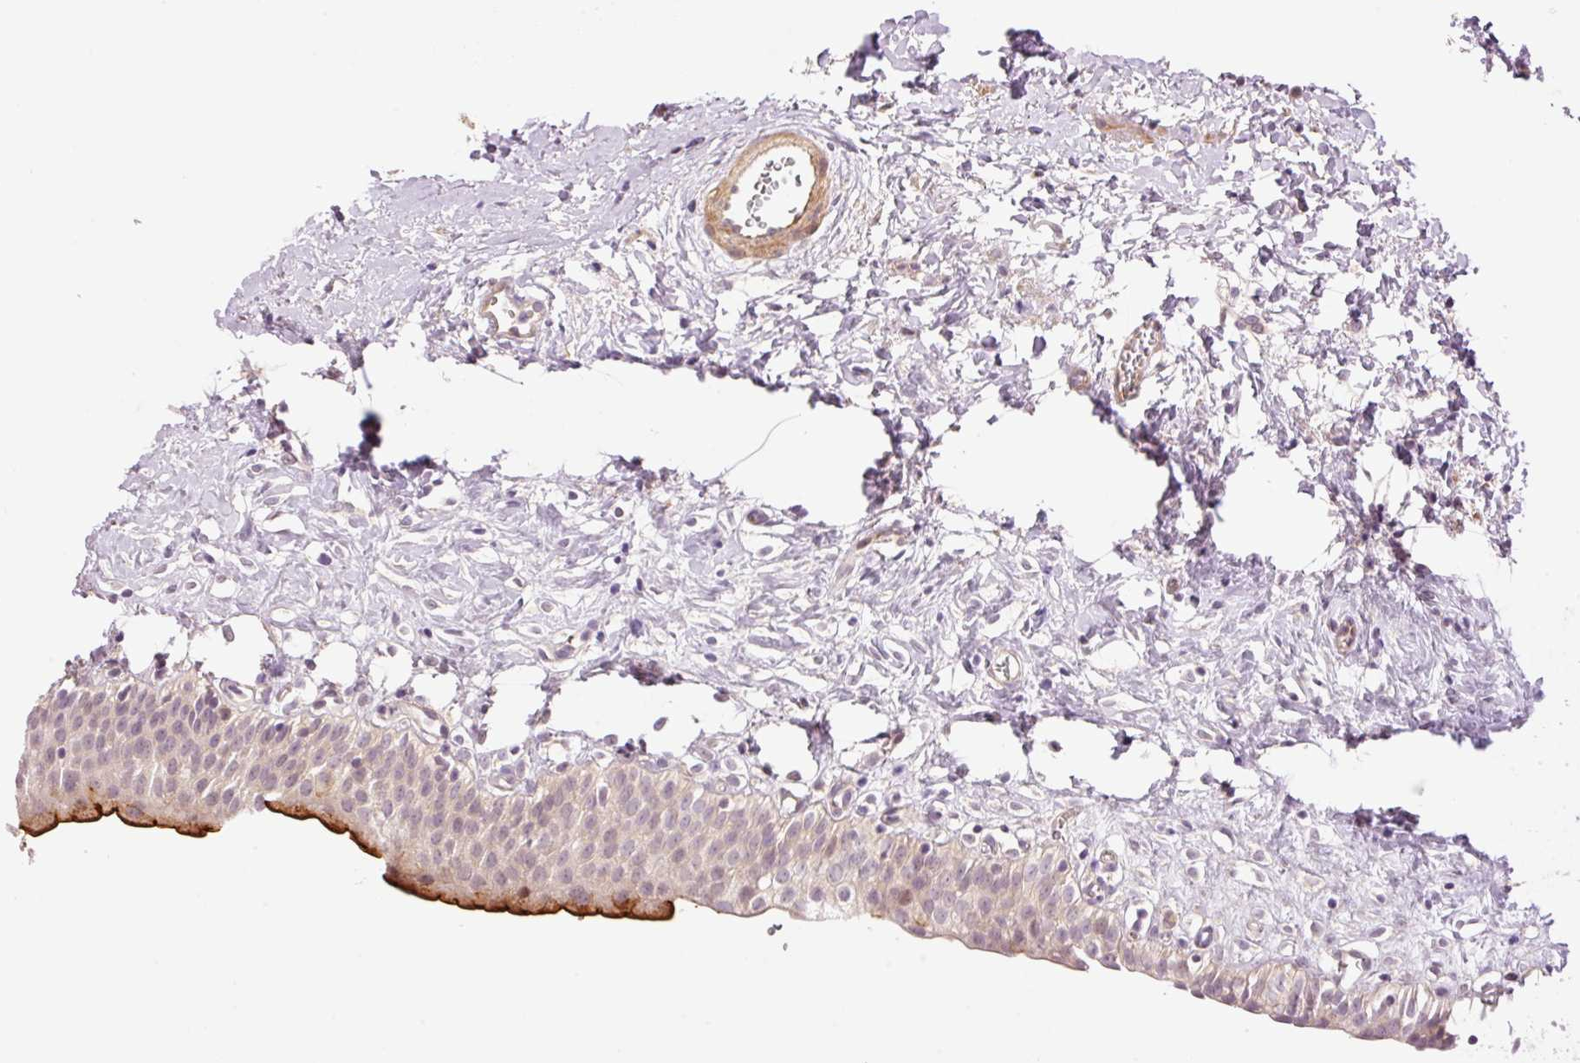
{"staining": {"intensity": "strong", "quantity": "<25%", "location": "cytoplasmic/membranous"}, "tissue": "urinary bladder", "cell_type": "Urothelial cells", "image_type": "normal", "snomed": [{"axis": "morphology", "description": "Normal tissue, NOS"}, {"axis": "topography", "description": "Urinary bladder"}], "caption": "Brown immunohistochemical staining in normal human urinary bladder reveals strong cytoplasmic/membranous staining in about <25% of urothelial cells.", "gene": "SLC29A3", "patient": {"sex": "male", "age": 51}}